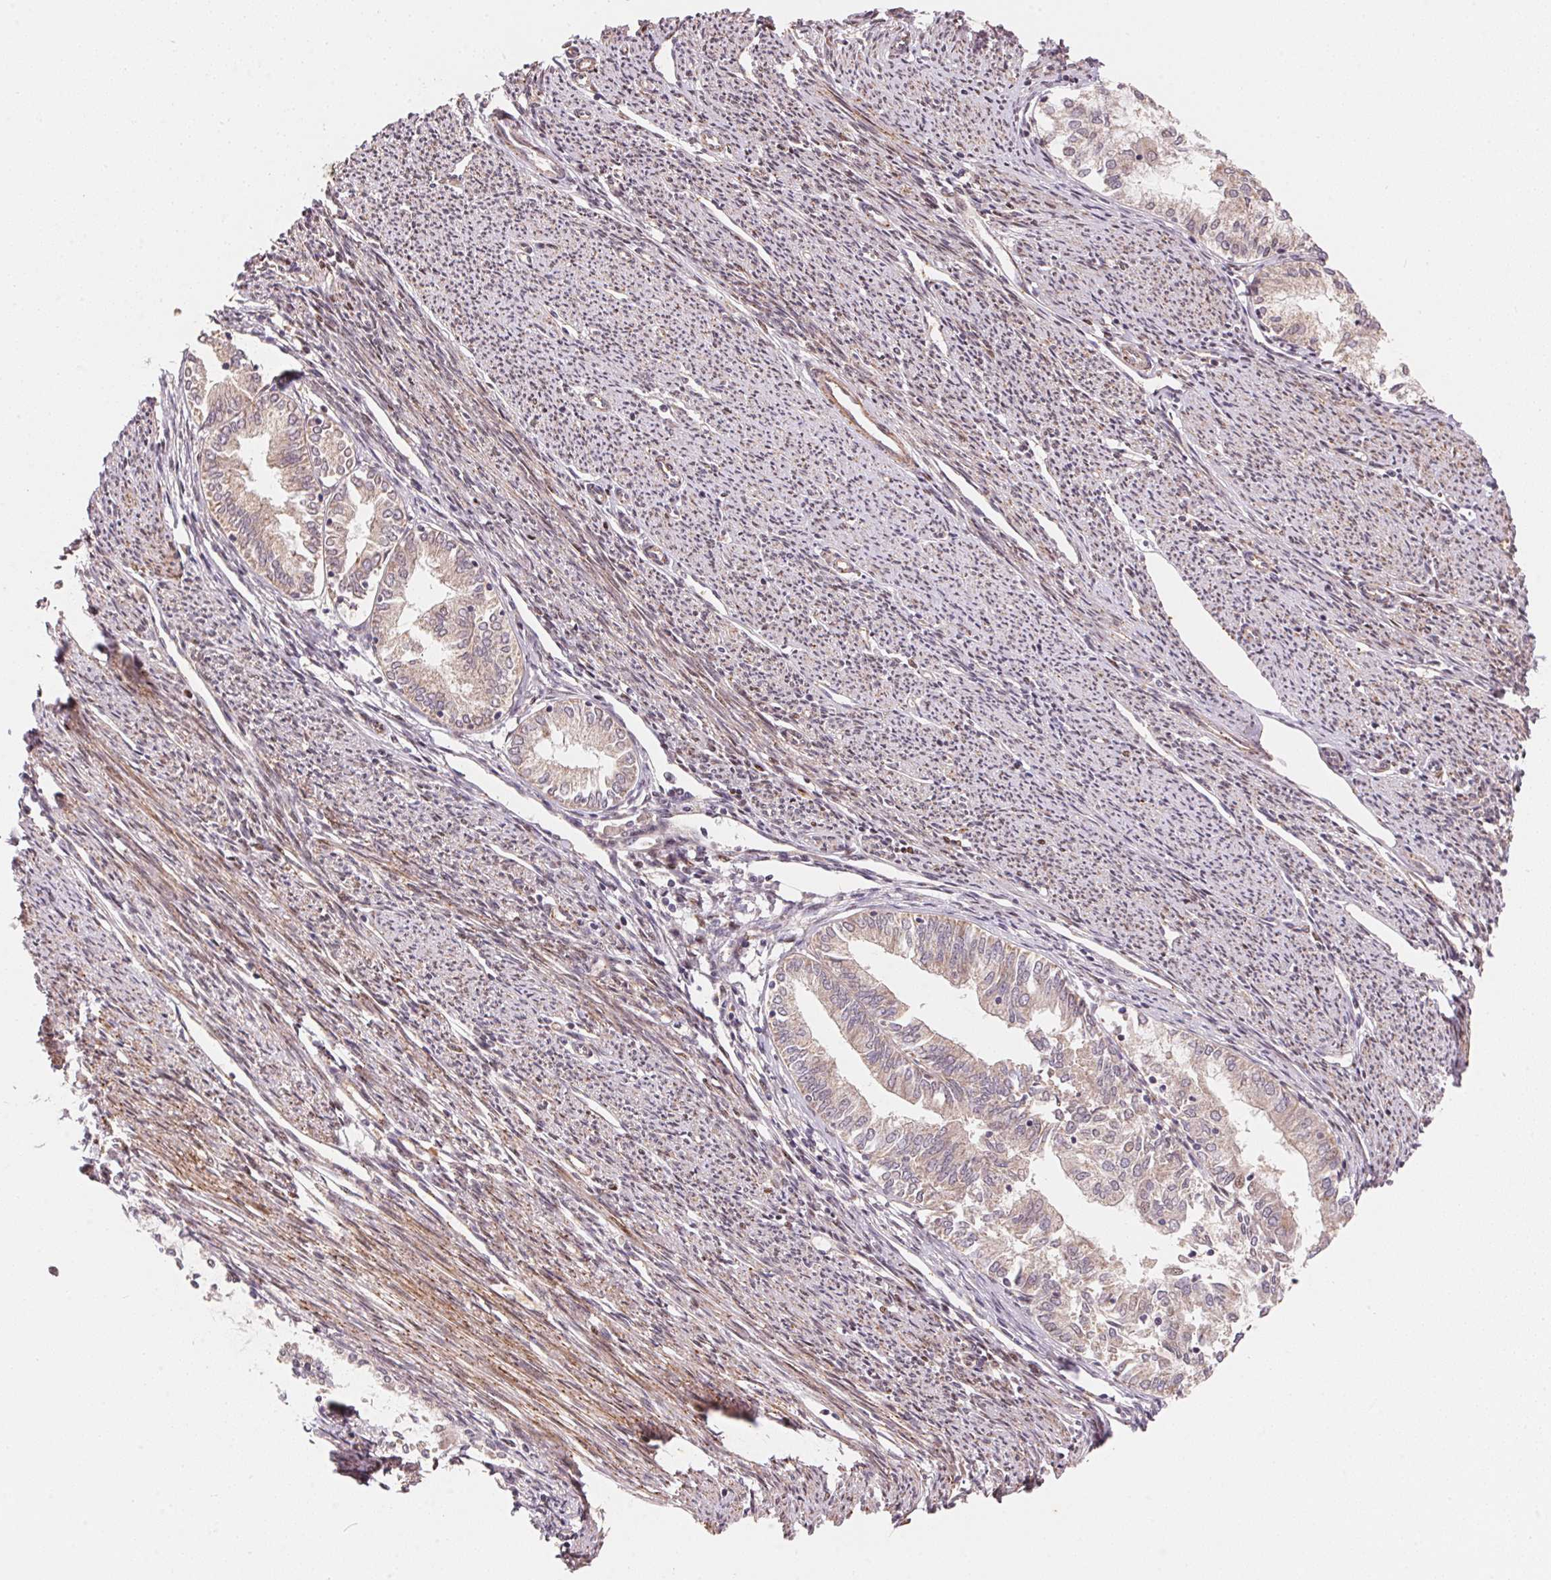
{"staining": {"intensity": "weak", "quantity": "25%-75%", "location": "cytoplasmic/membranous"}, "tissue": "endometrial cancer", "cell_type": "Tumor cells", "image_type": "cancer", "snomed": [{"axis": "morphology", "description": "Adenocarcinoma, NOS"}, {"axis": "topography", "description": "Endometrium"}], "caption": "Protein expression by immunohistochemistry reveals weak cytoplasmic/membranous expression in approximately 25%-75% of tumor cells in endometrial cancer (adenocarcinoma).", "gene": "TNIP2", "patient": {"sex": "female", "age": 79}}